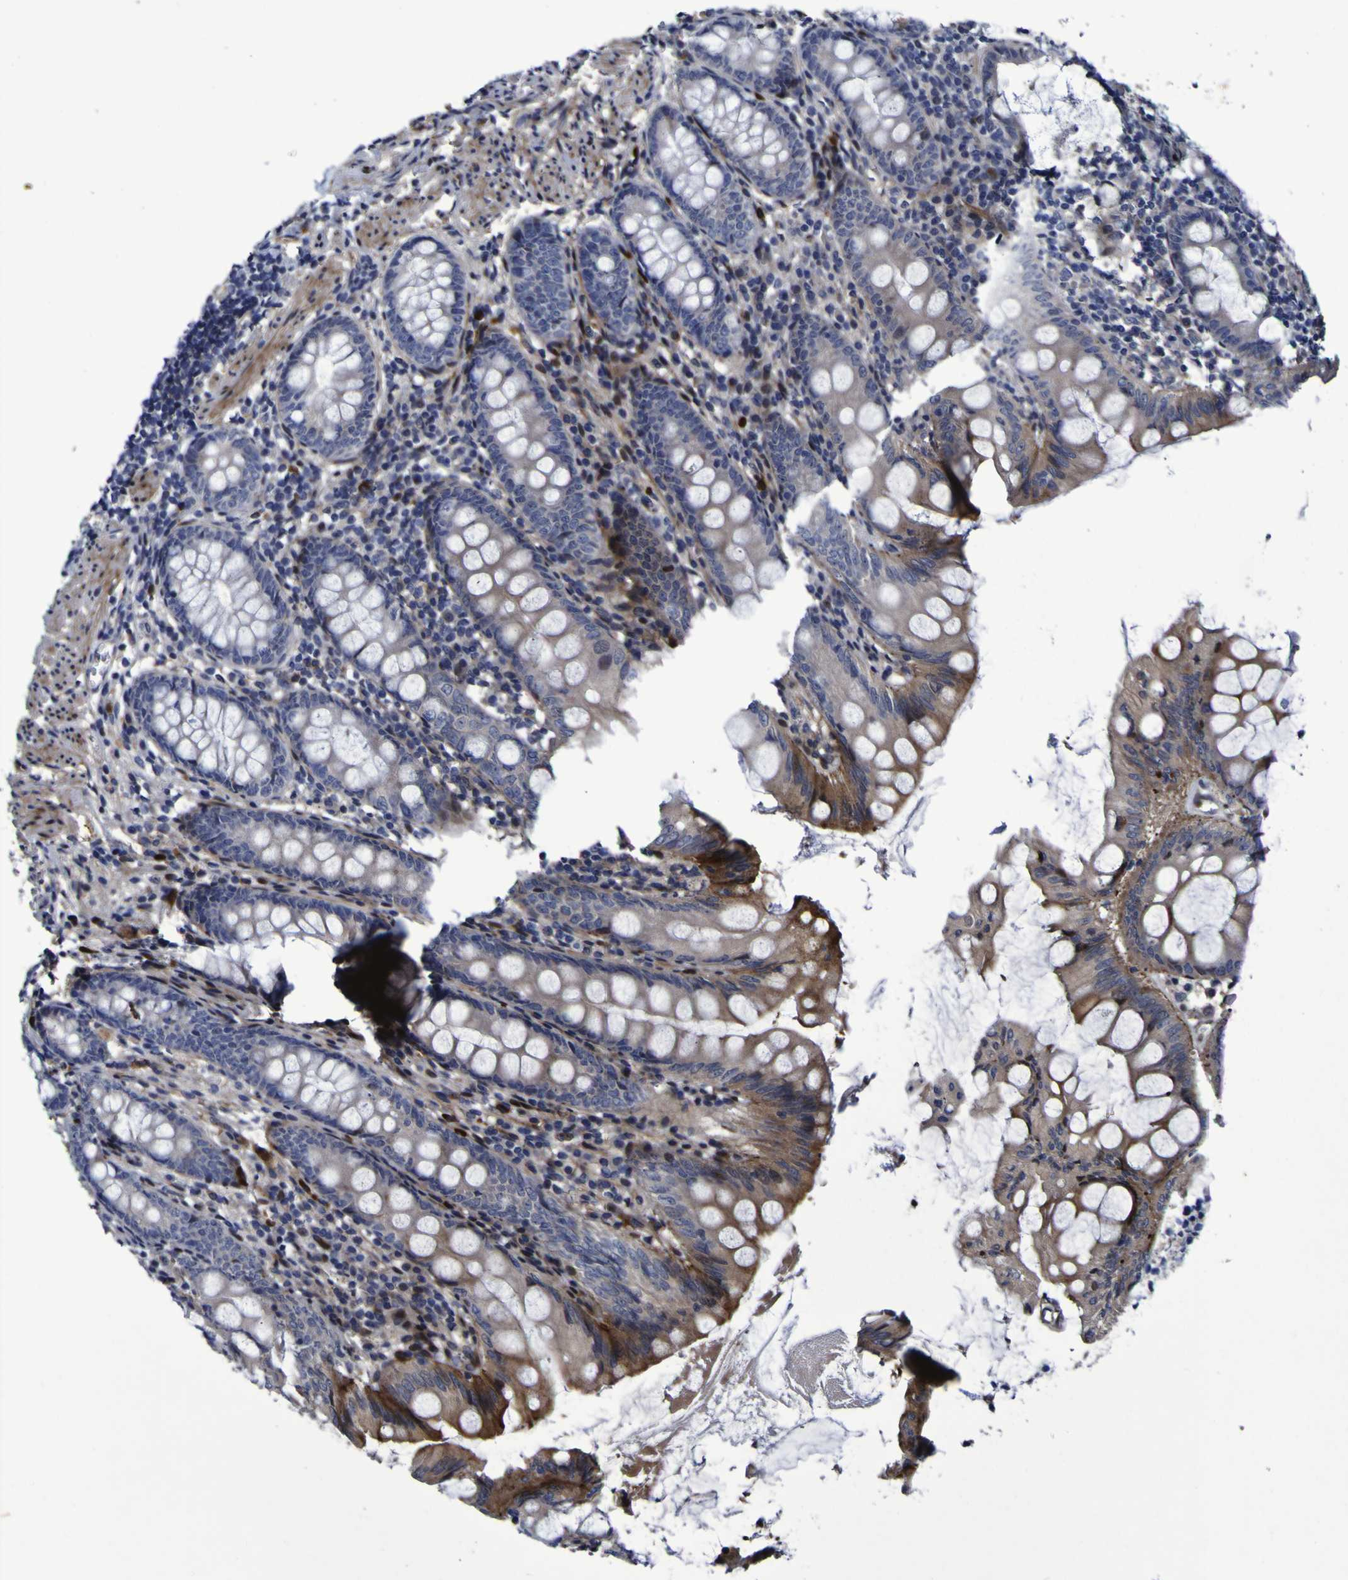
{"staining": {"intensity": "moderate", "quantity": ">75%", "location": "cytoplasmic/membranous"}, "tissue": "appendix", "cell_type": "Glandular cells", "image_type": "normal", "snomed": [{"axis": "morphology", "description": "Normal tissue, NOS"}, {"axis": "topography", "description": "Appendix"}], "caption": "IHC histopathology image of benign appendix: human appendix stained using immunohistochemistry displays medium levels of moderate protein expression localized specifically in the cytoplasmic/membranous of glandular cells, appearing as a cytoplasmic/membranous brown color.", "gene": "MGLL", "patient": {"sex": "female", "age": 77}}